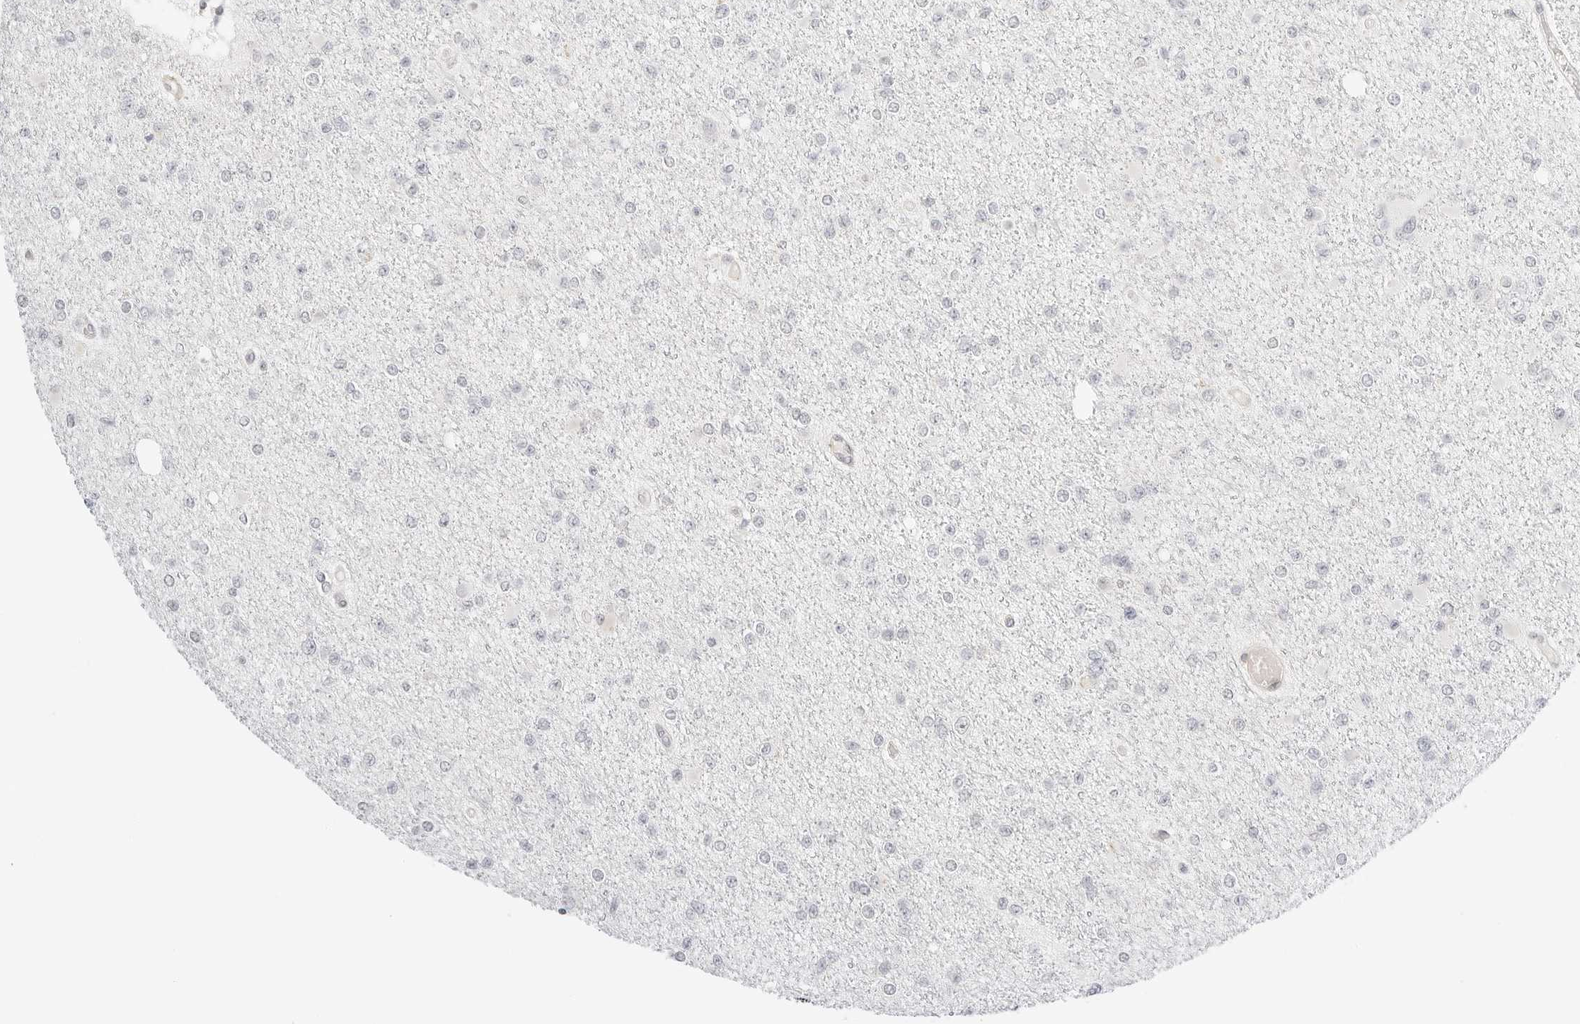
{"staining": {"intensity": "negative", "quantity": "none", "location": "none"}, "tissue": "glioma", "cell_type": "Tumor cells", "image_type": "cancer", "snomed": [{"axis": "morphology", "description": "Glioma, malignant, Low grade"}, {"axis": "topography", "description": "Brain"}], "caption": "IHC image of neoplastic tissue: glioma stained with DAB (3,3'-diaminobenzidine) shows no significant protein expression in tumor cells.", "gene": "TEKT2", "patient": {"sex": "female", "age": 22}}